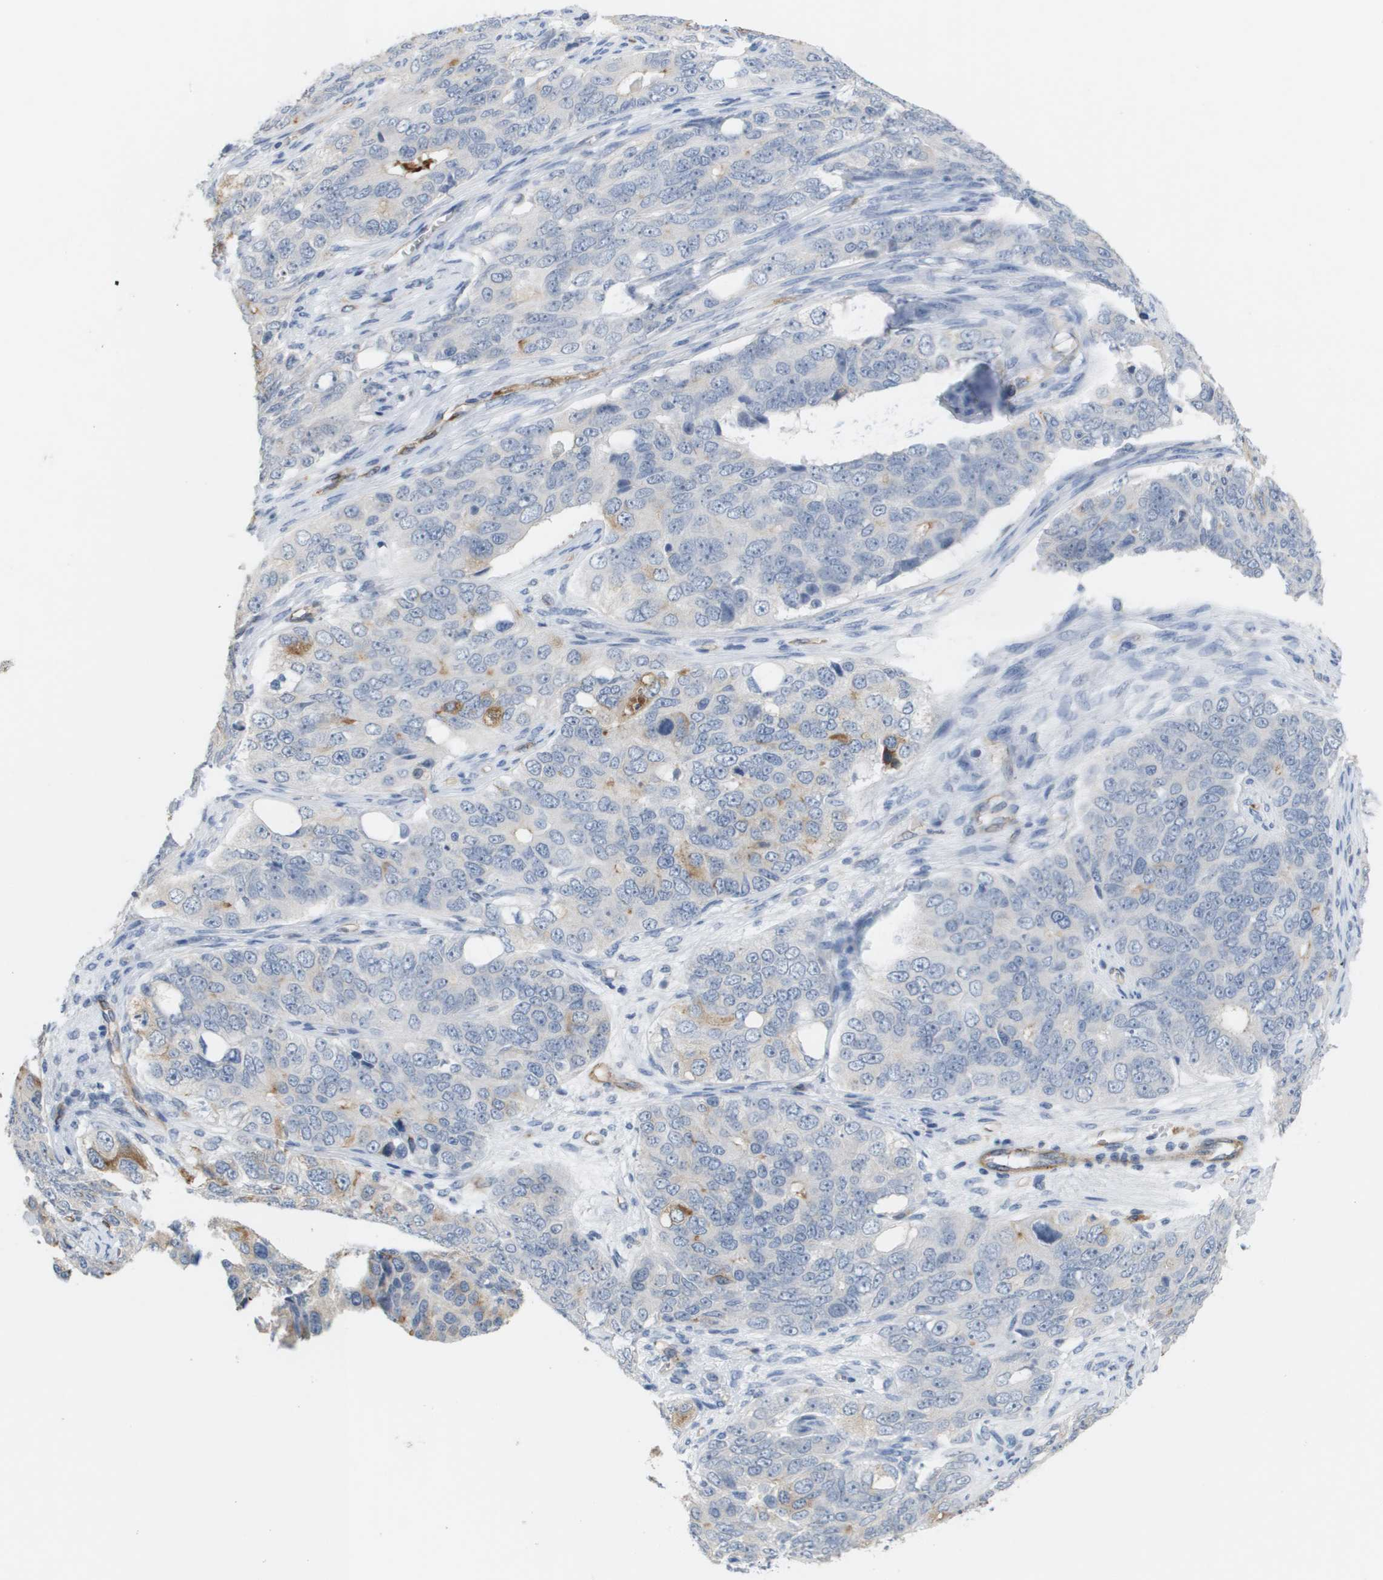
{"staining": {"intensity": "moderate", "quantity": "<25%", "location": "cytoplasmic/membranous"}, "tissue": "ovarian cancer", "cell_type": "Tumor cells", "image_type": "cancer", "snomed": [{"axis": "morphology", "description": "Carcinoma, endometroid"}, {"axis": "topography", "description": "Ovary"}], "caption": "Ovarian endometroid carcinoma was stained to show a protein in brown. There is low levels of moderate cytoplasmic/membranous staining in approximately <25% of tumor cells.", "gene": "ANGPT2", "patient": {"sex": "female", "age": 51}}